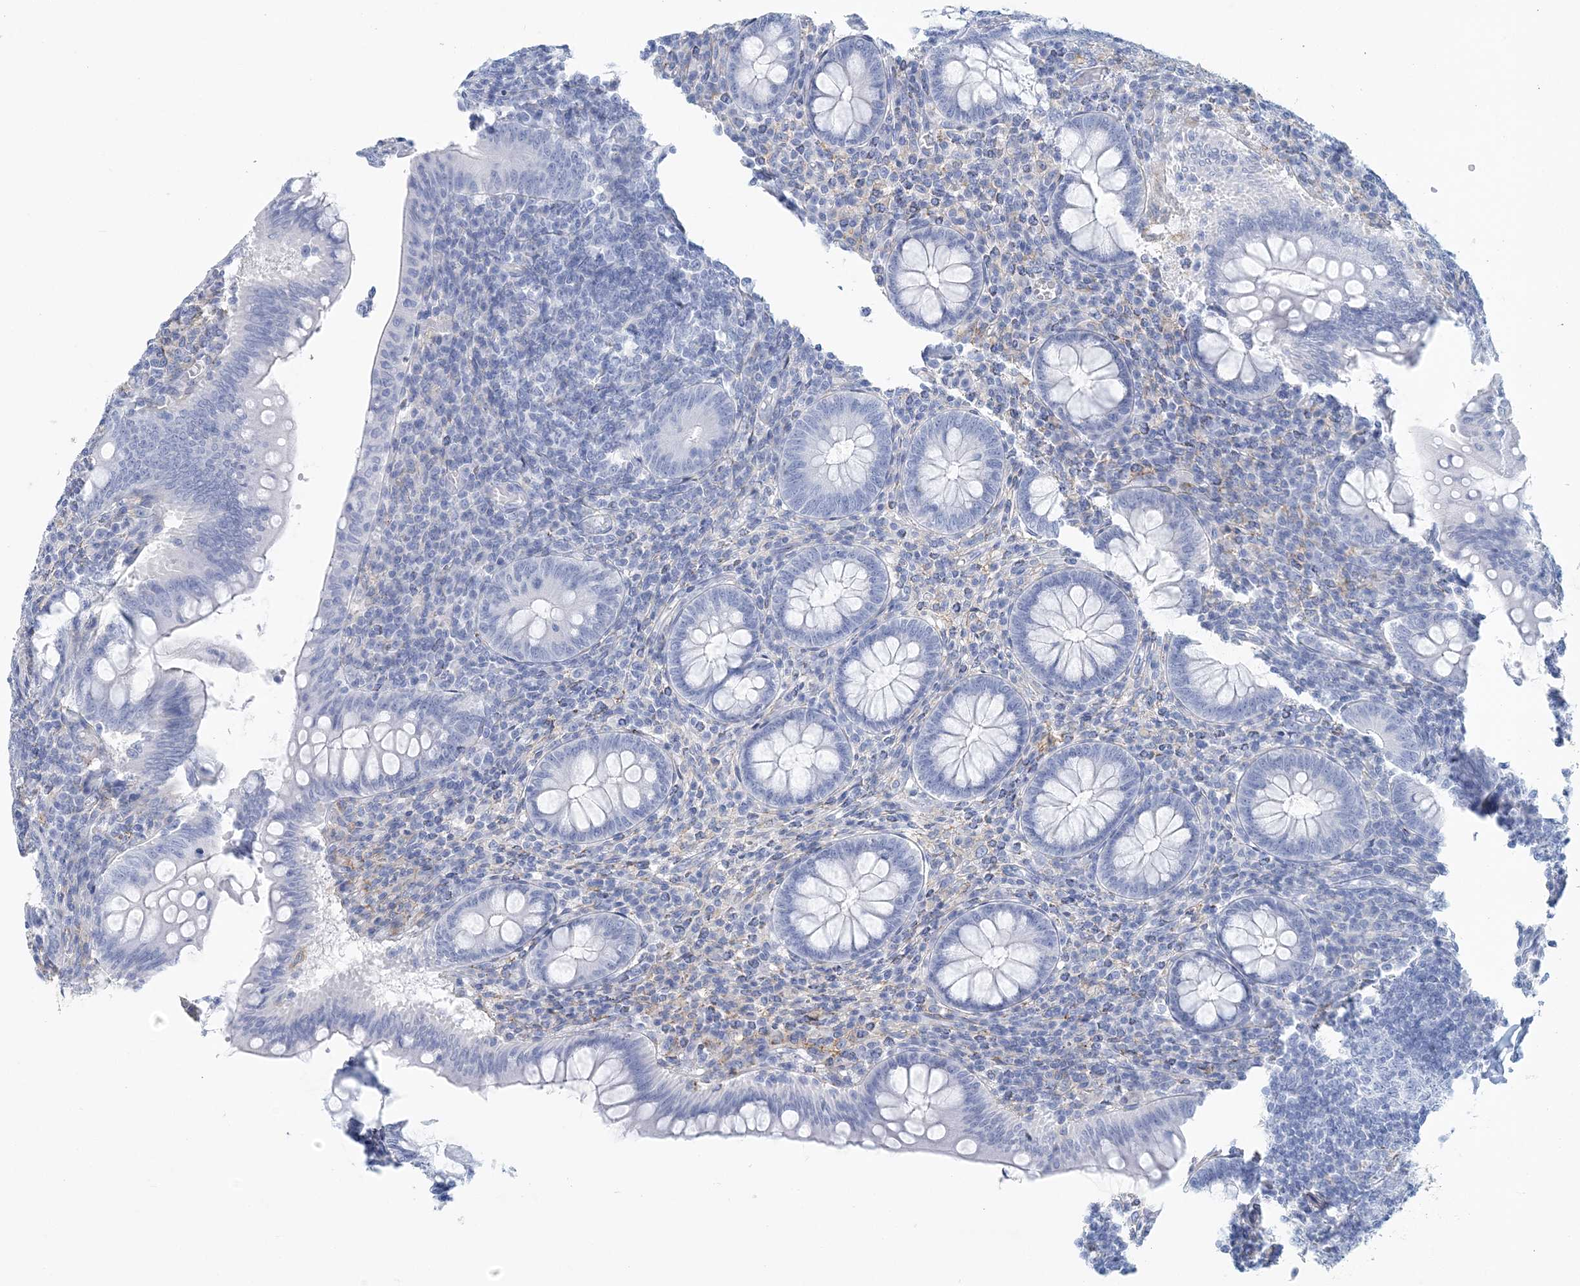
{"staining": {"intensity": "negative", "quantity": "none", "location": "none"}, "tissue": "appendix", "cell_type": "Glandular cells", "image_type": "normal", "snomed": [{"axis": "morphology", "description": "Normal tissue, NOS"}, {"axis": "topography", "description": "Appendix"}], "caption": "DAB (3,3'-diaminobenzidine) immunohistochemical staining of normal appendix reveals no significant positivity in glandular cells. (Stains: DAB (3,3'-diaminobenzidine) IHC with hematoxylin counter stain, Microscopy: brightfield microscopy at high magnification).", "gene": "NKX6", "patient": {"sex": "male", "age": 14}}